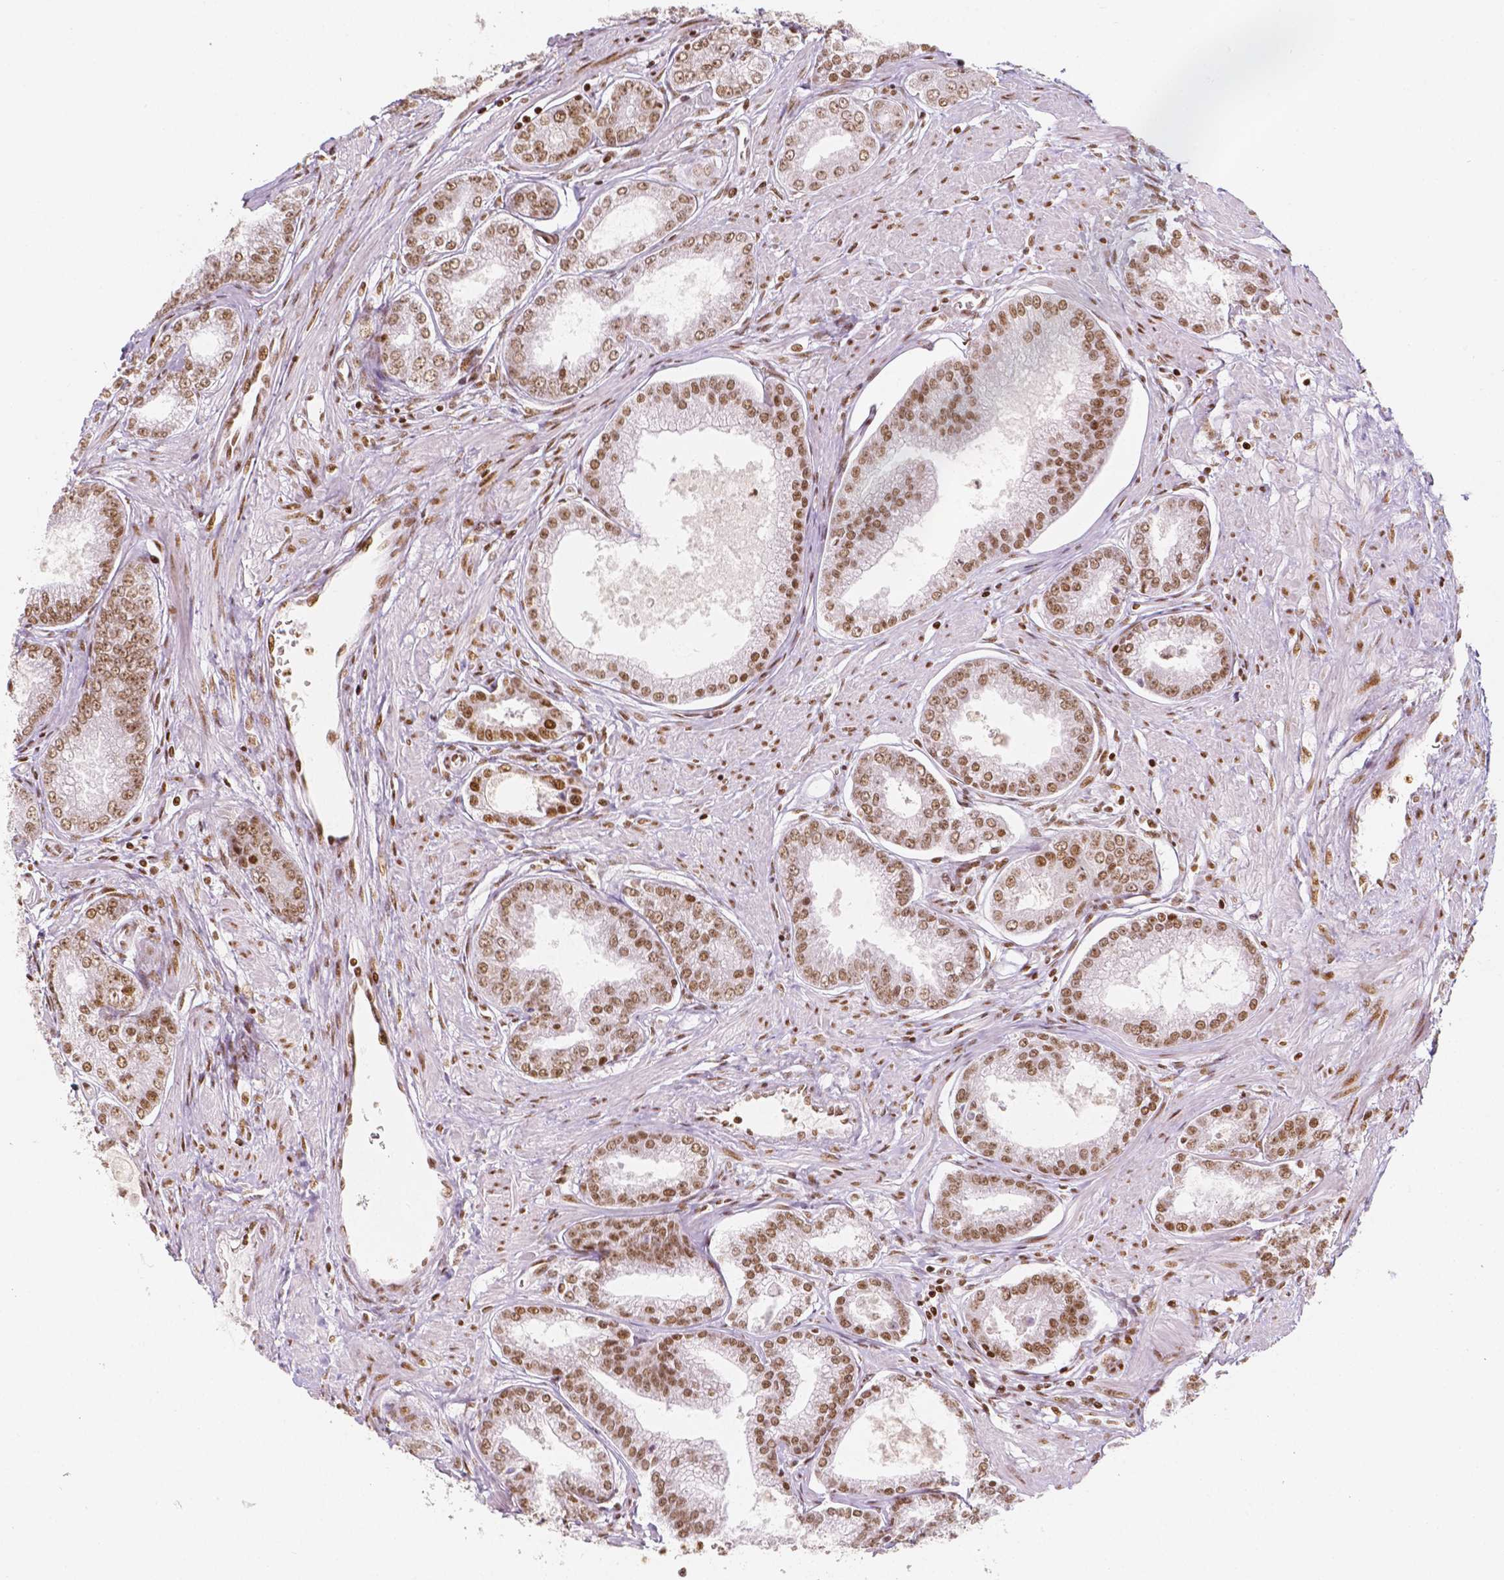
{"staining": {"intensity": "moderate", "quantity": ">75%", "location": "nuclear"}, "tissue": "prostate cancer", "cell_type": "Tumor cells", "image_type": "cancer", "snomed": [{"axis": "morphology", "description": "Adenocarcinoma, NOS"}, {"axis": "topography", "description": "Prostate"}], "caption": "Moderate nuclear staining for a protein is identified in approximately >75% of tumor cells of adenocarcinoma (prostate) using IHC.", "gene": "HDAC1", "patient": {"sex": "male", "age": 71}}